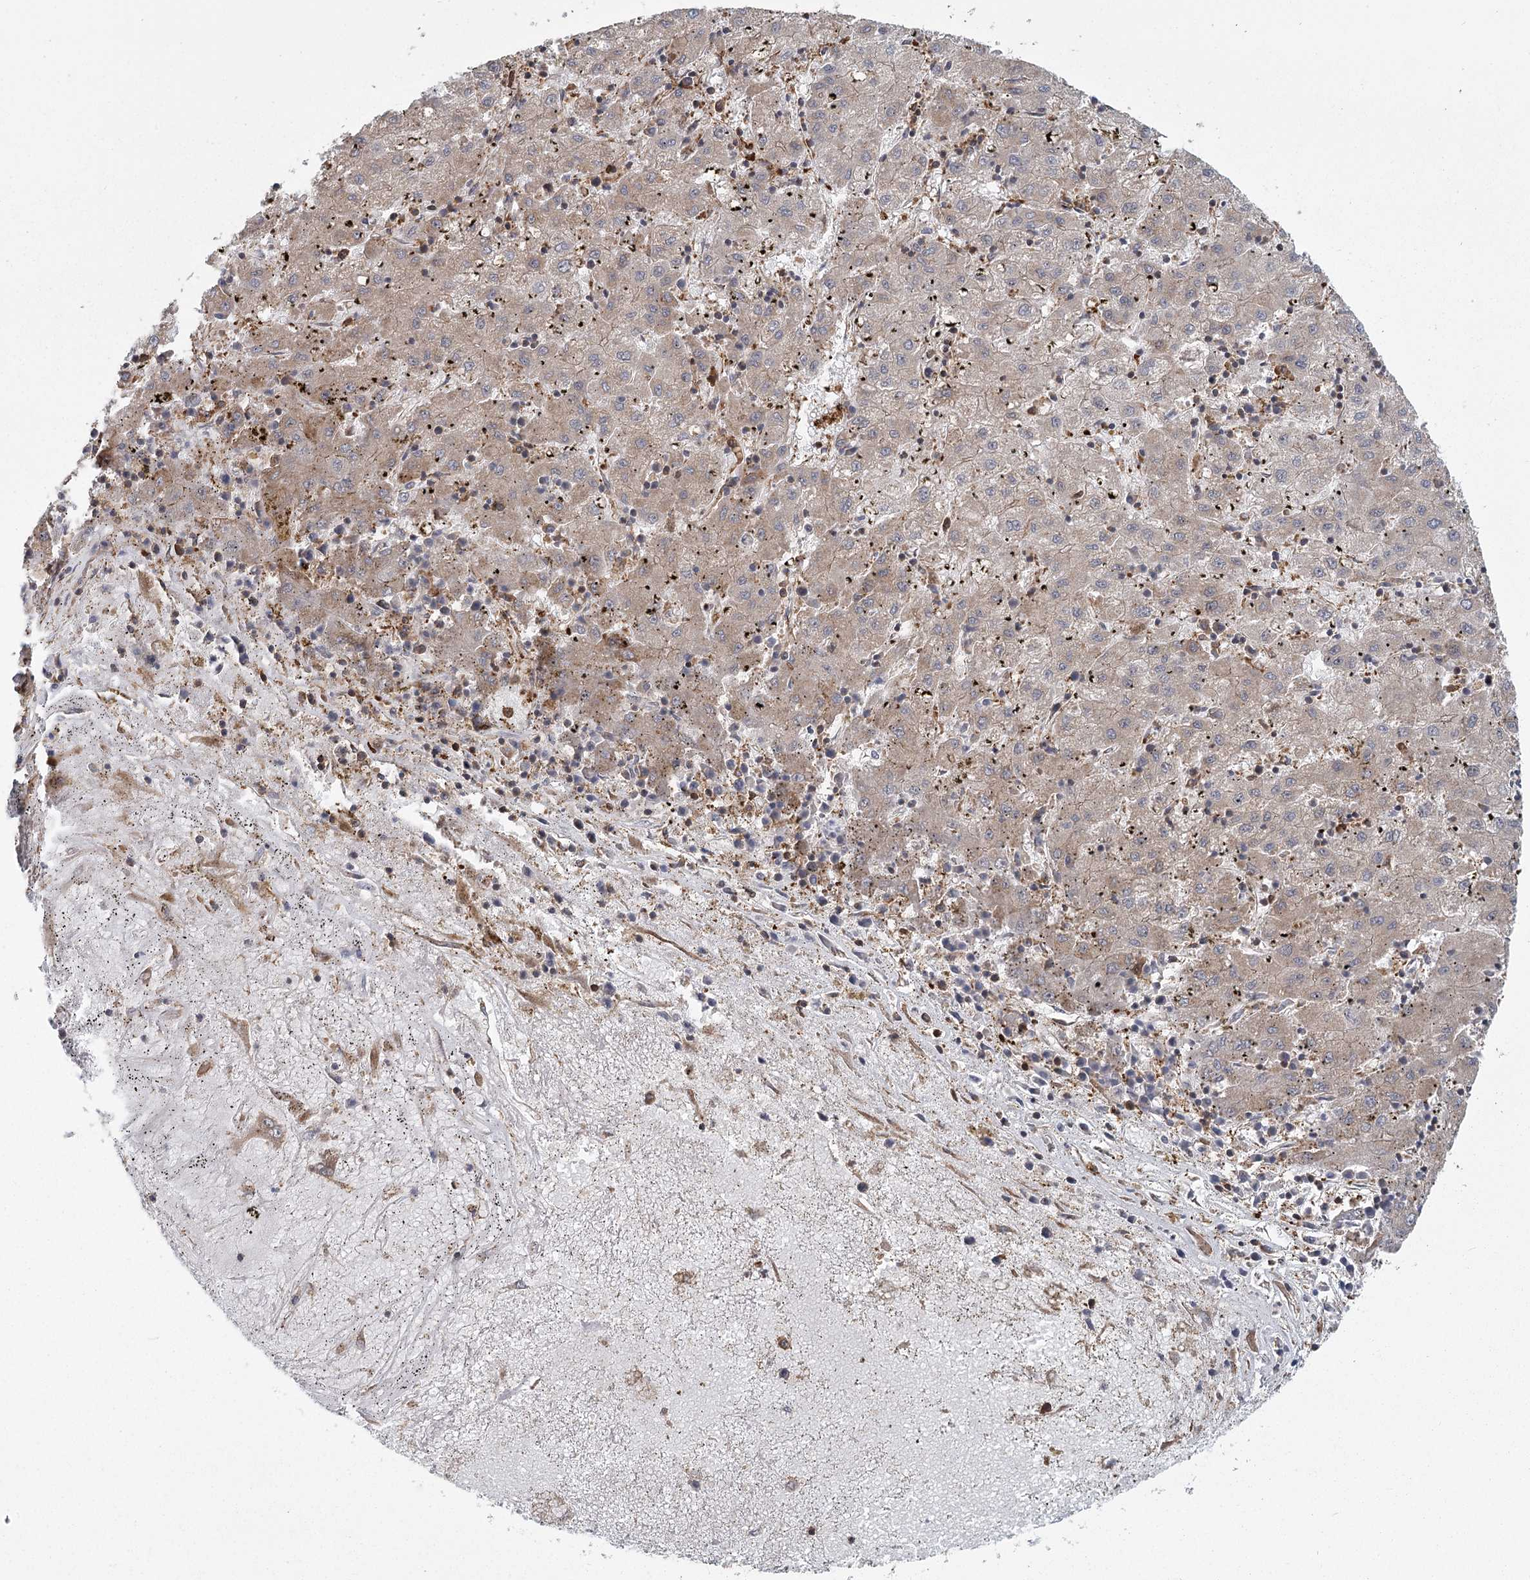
{"staining": {"intensity": "weak", "quantity": ">75%", "location": "cytoplasmic/membranous"}, "tissue": "liver cancer", "cell_type": "Tumor cells", "image_type": "cancer", "snomed": [{"axis": "morphology", "description": "Carcinoma, Hepatocellular, NOS"}, {"axis": "topography", "description": "Liver"}], "caption": "A brown stain labels weak cytoplasmic/membranous expression of a protein in liver cancer tumor cells. (Stains: DAB in brown, nuclei in blue, Microscopy: brightfield microscopy at high magnification).", "gene": "PLEKHA7", "patient": {"sex": "male", "age": 72}}